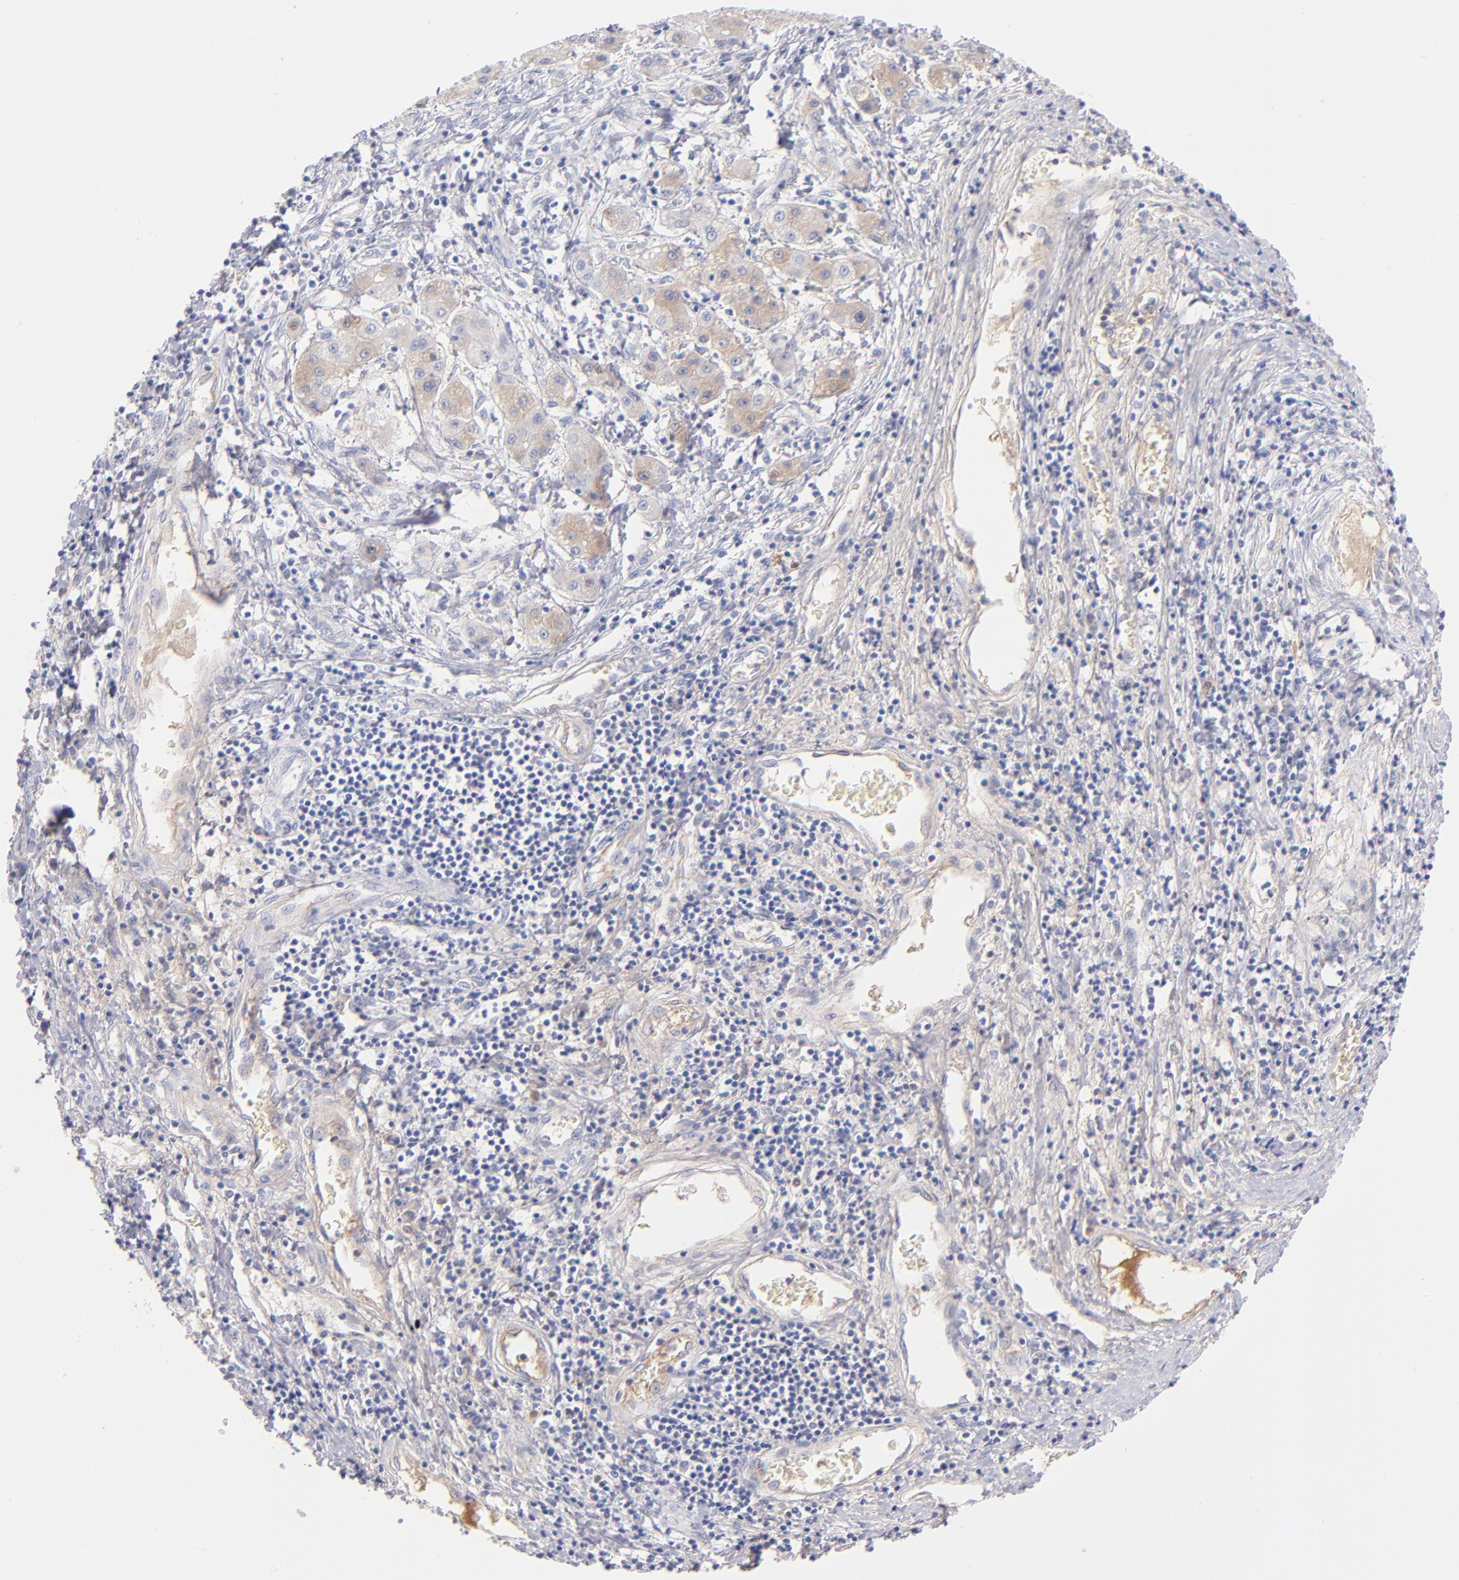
{"staining": {"intensity": "weak", "quantity": ">75%", "location": "cytoplasmic/membranous"}, "tissue": "liver cancer", "cell_type": "Tumor cells", "image_type": "cancer", "snomed": [{"axis": "morphology", "description": "Carcinoma, Hepatocellular, NOS"}, {"axis": "topography", "description": "Liver"}], "caption": "There is low levels of weak cytoplasmic/membranous staining in tumor cells of liver hepatocellular carcinoma, as demonstrated by immunohistochemical staining (brown color).", "gene": "HP", "patient": {"sex": "male", "age": 24}}